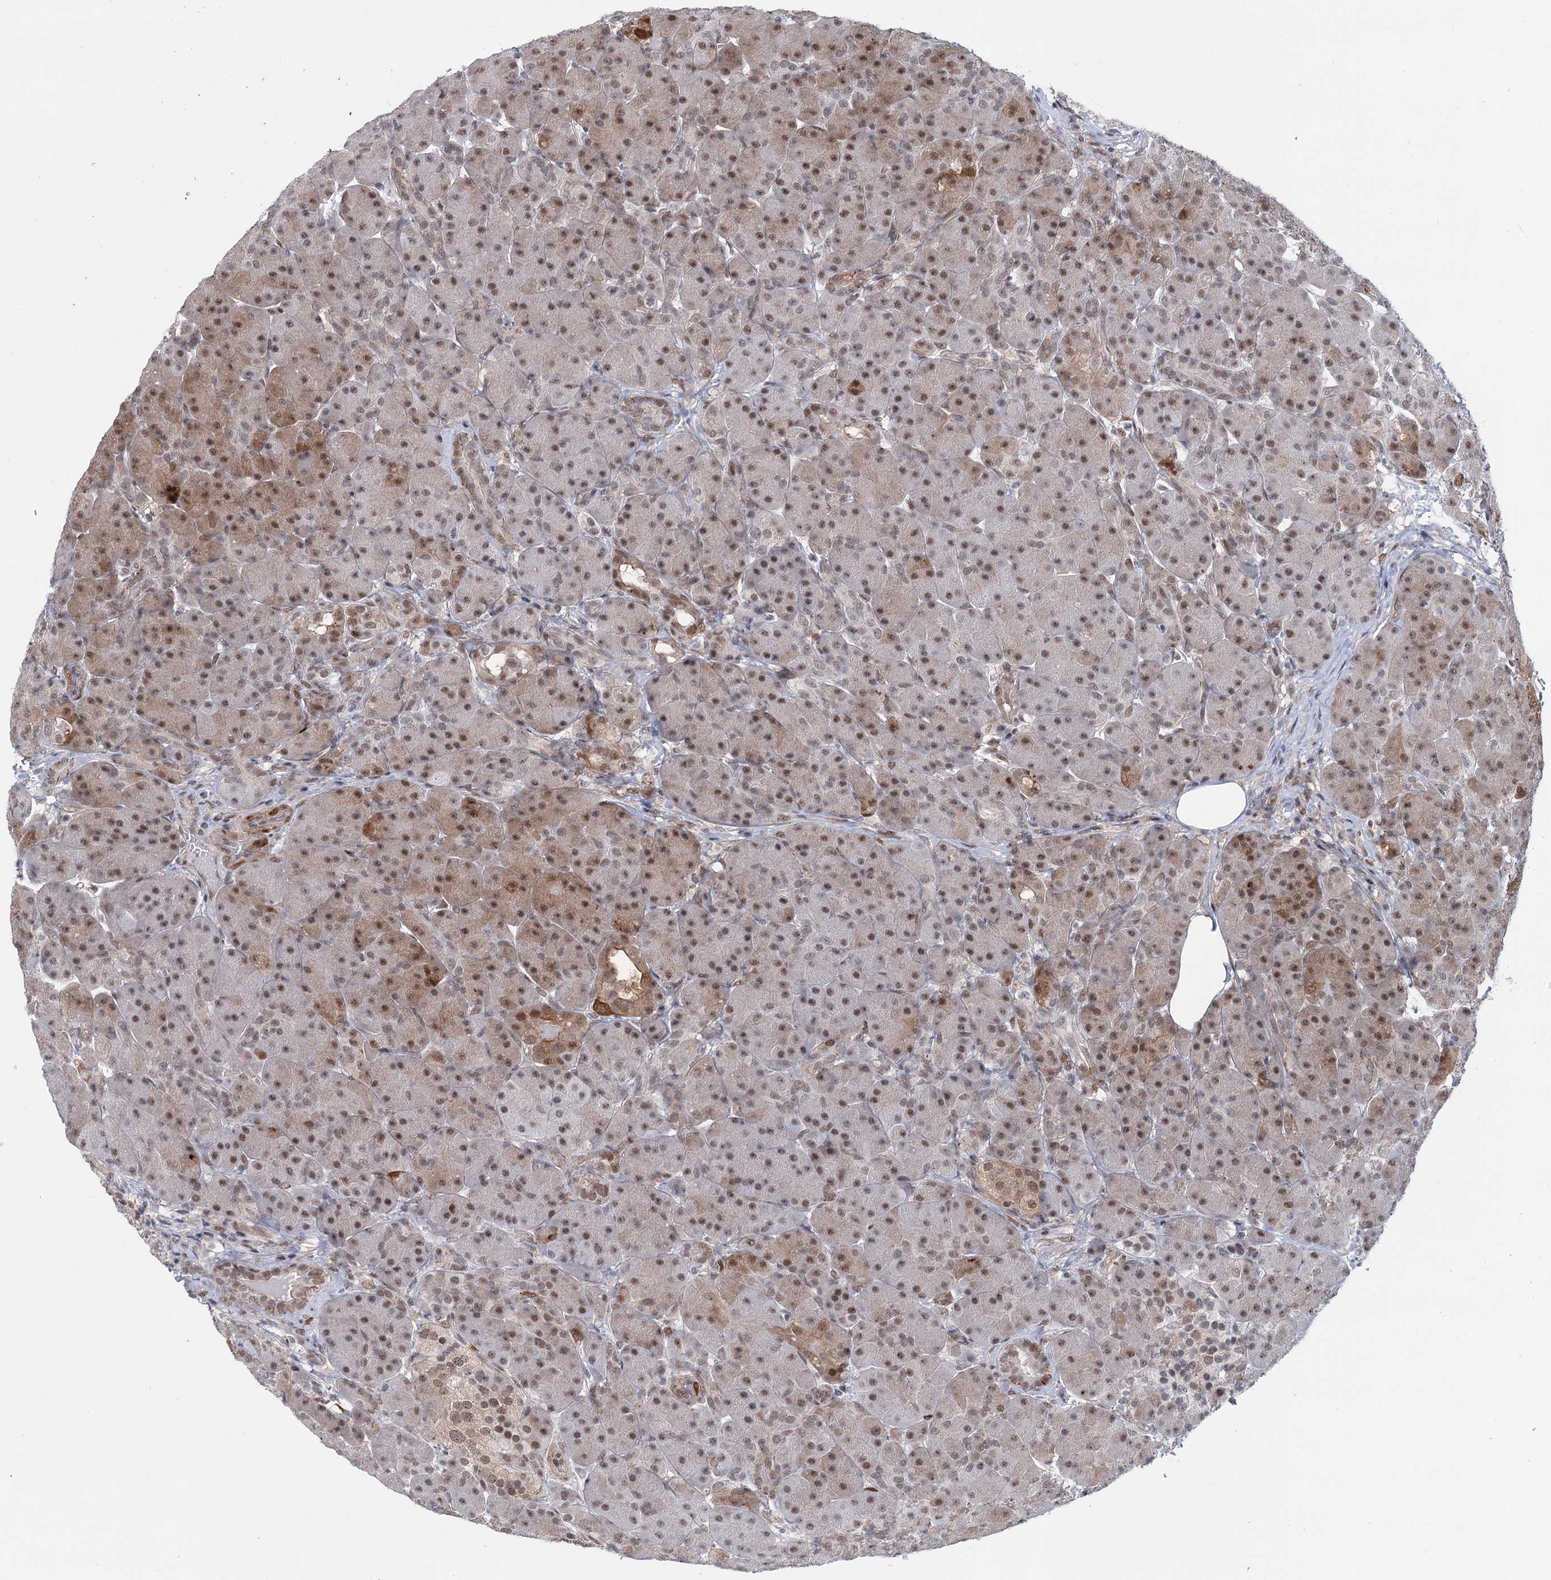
{"staining": {"intensity": "moderate", "quantity": "<25%", "location": "cytoplasmic/membranous,nuclear"}, "tissue": "pancreas", "cell_type": "Exocrine glandular cells", "image_type": "normal", "snomed": [{"axis": "morphology", "description": "Normal tissue, NOS"}, {"axis": "topography", "description": "Pancreas"}], "caption": "Brown immunohistochemical staining in benign pancreas shows moderate cytoplasmic/membranous,nuclear staining in approximately <25% of exocrine glandular cells. (brown staining indicates protein expression, while blue staining denotes nuclei).", "gene": "FAM53A", "patient": {"sex": "male", "age": 63}}